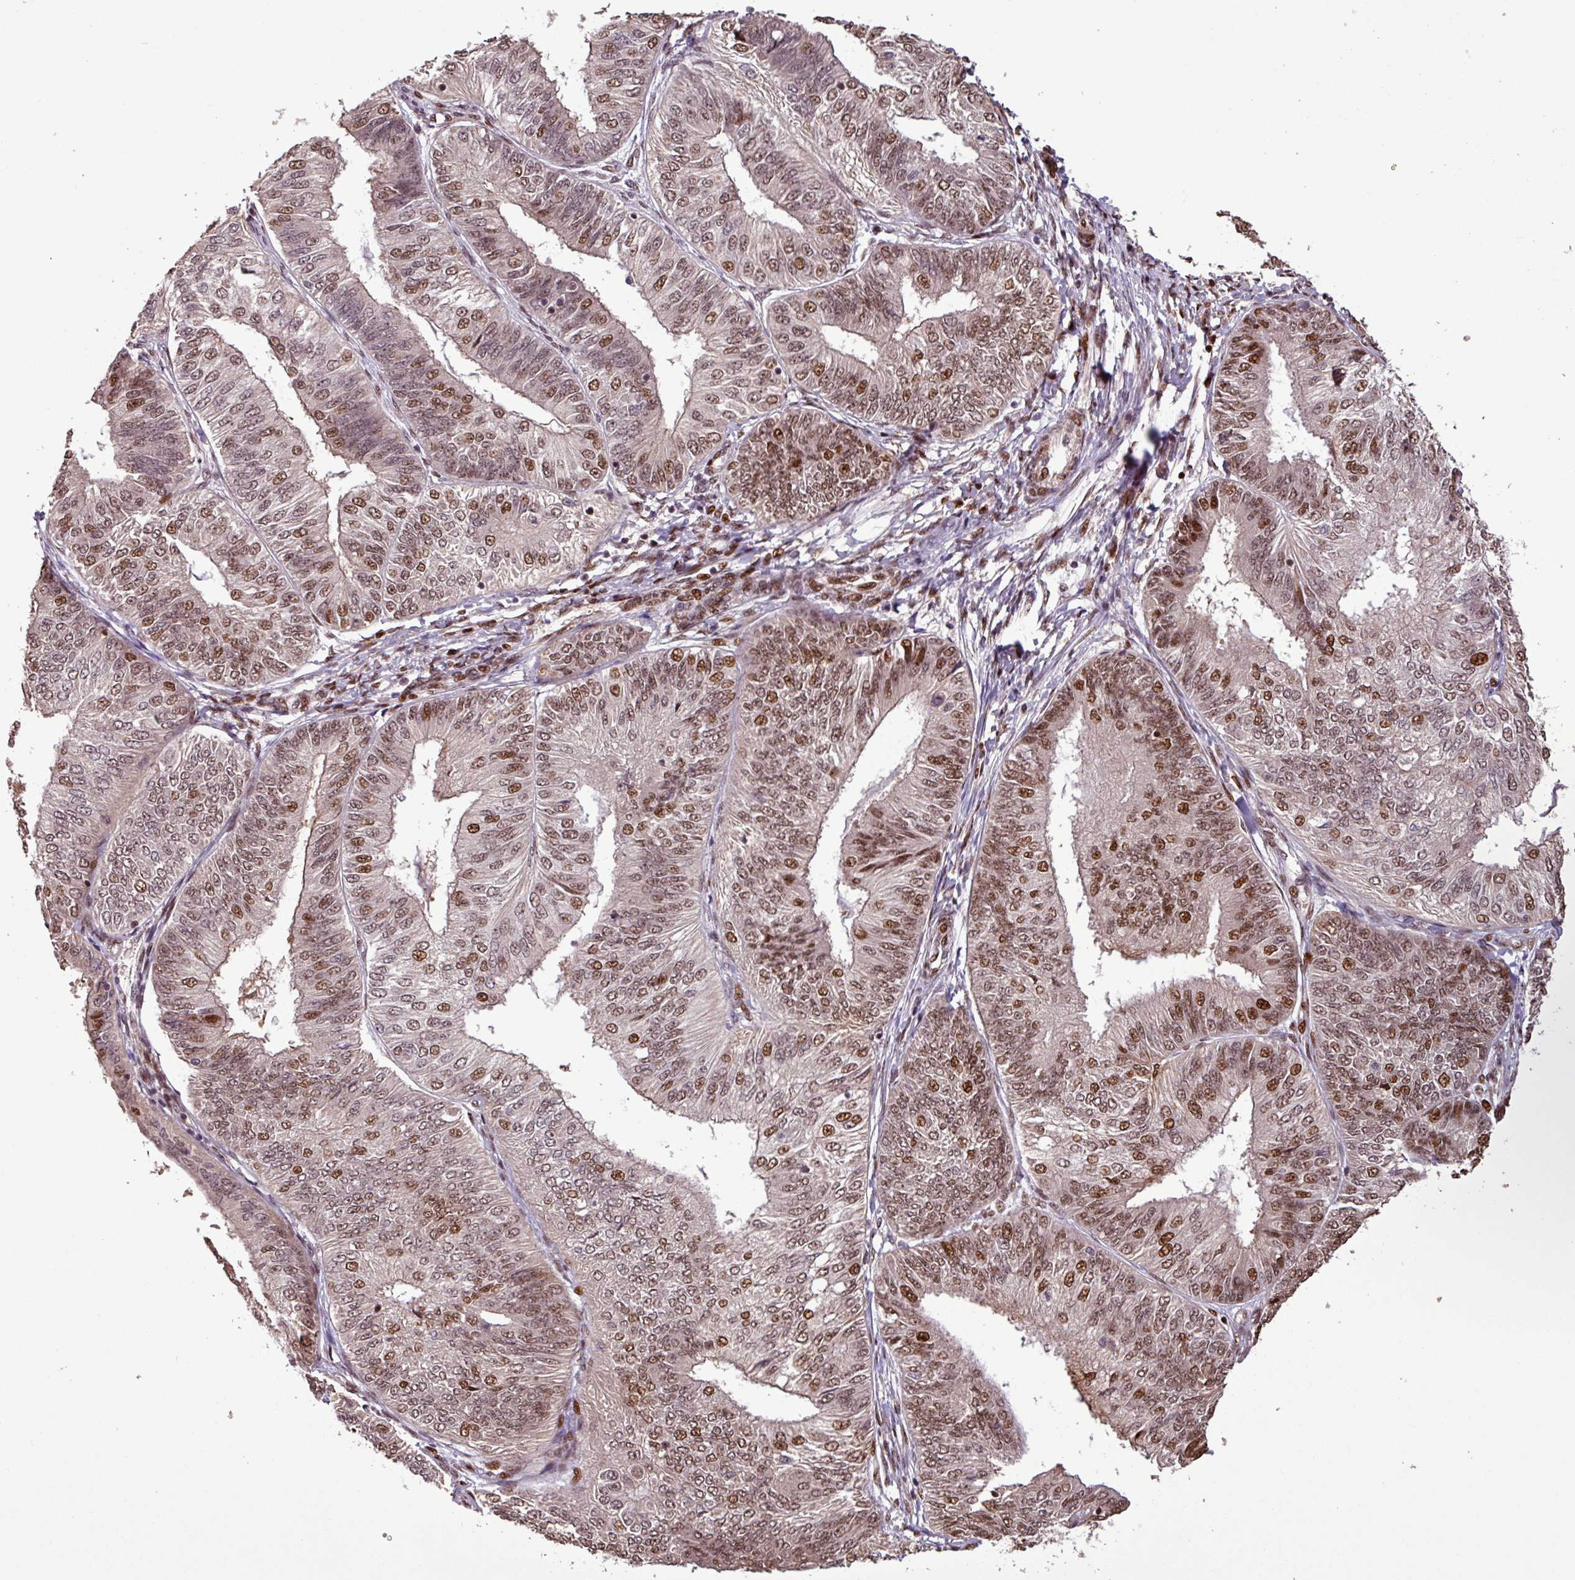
{"staining": {"intensity": "moderate", "quantity": ">75%", "location": "nuclear"}, "tissue": "endometrial cancer", "cell_type": "Tumor cells", "image_type": "cancer", "snomed": [{"axis": "morphology", "description": "Adenocarcinoma, NOS"}, {"axis": "topography", "description": "Endometrium"}], "caption": "IHC histopathology image of human endometrial cancer stained for a protein (brown), which demonstrates medium levels of moderate nuclear positivity in about >75% of tumor cells.", "gene": "SLC22A24", "patient": {"sex": "female", "age": 58}}